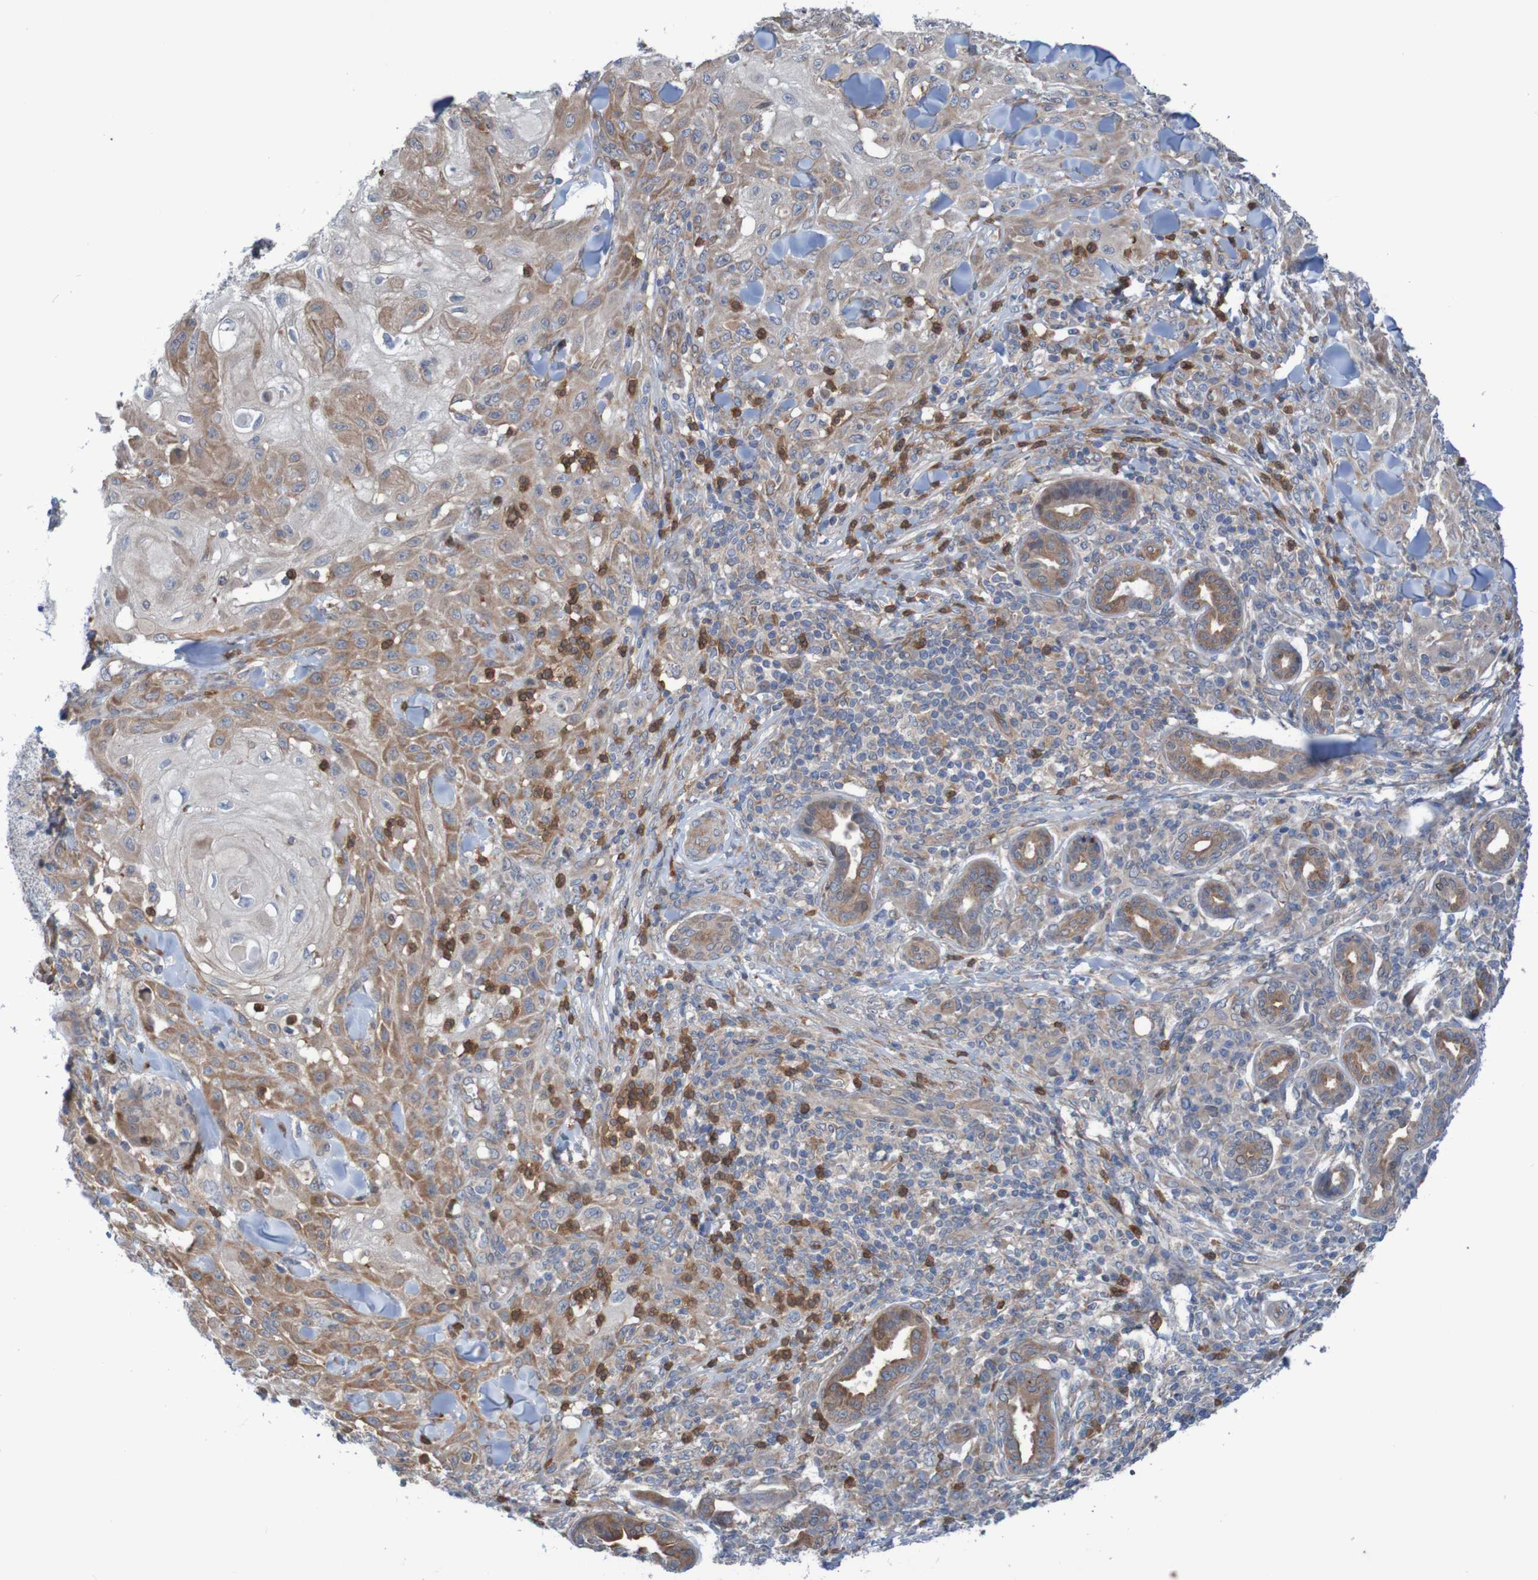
{"staining": {"intensity": "moderate", "quantity": ">75%", "location": "cytoplasmic/membranous"}, "tissue": "skin cancer", "cell_type": "Tumor cells", "image_type": "cancer", "snomed": [{"axis": "morphology", "description": "Squamous cell carcinoma, NOS"}, {"axis": "topography", "description": "Skin"}], "caption": "This image displays IHC staining of human skin cancer, with medium moderate cytoplasmic/membranous expression in approximately >75% of tumor cells.", "gene": "ANGPT4", "patient": {"sex": "male", "age": 24}}